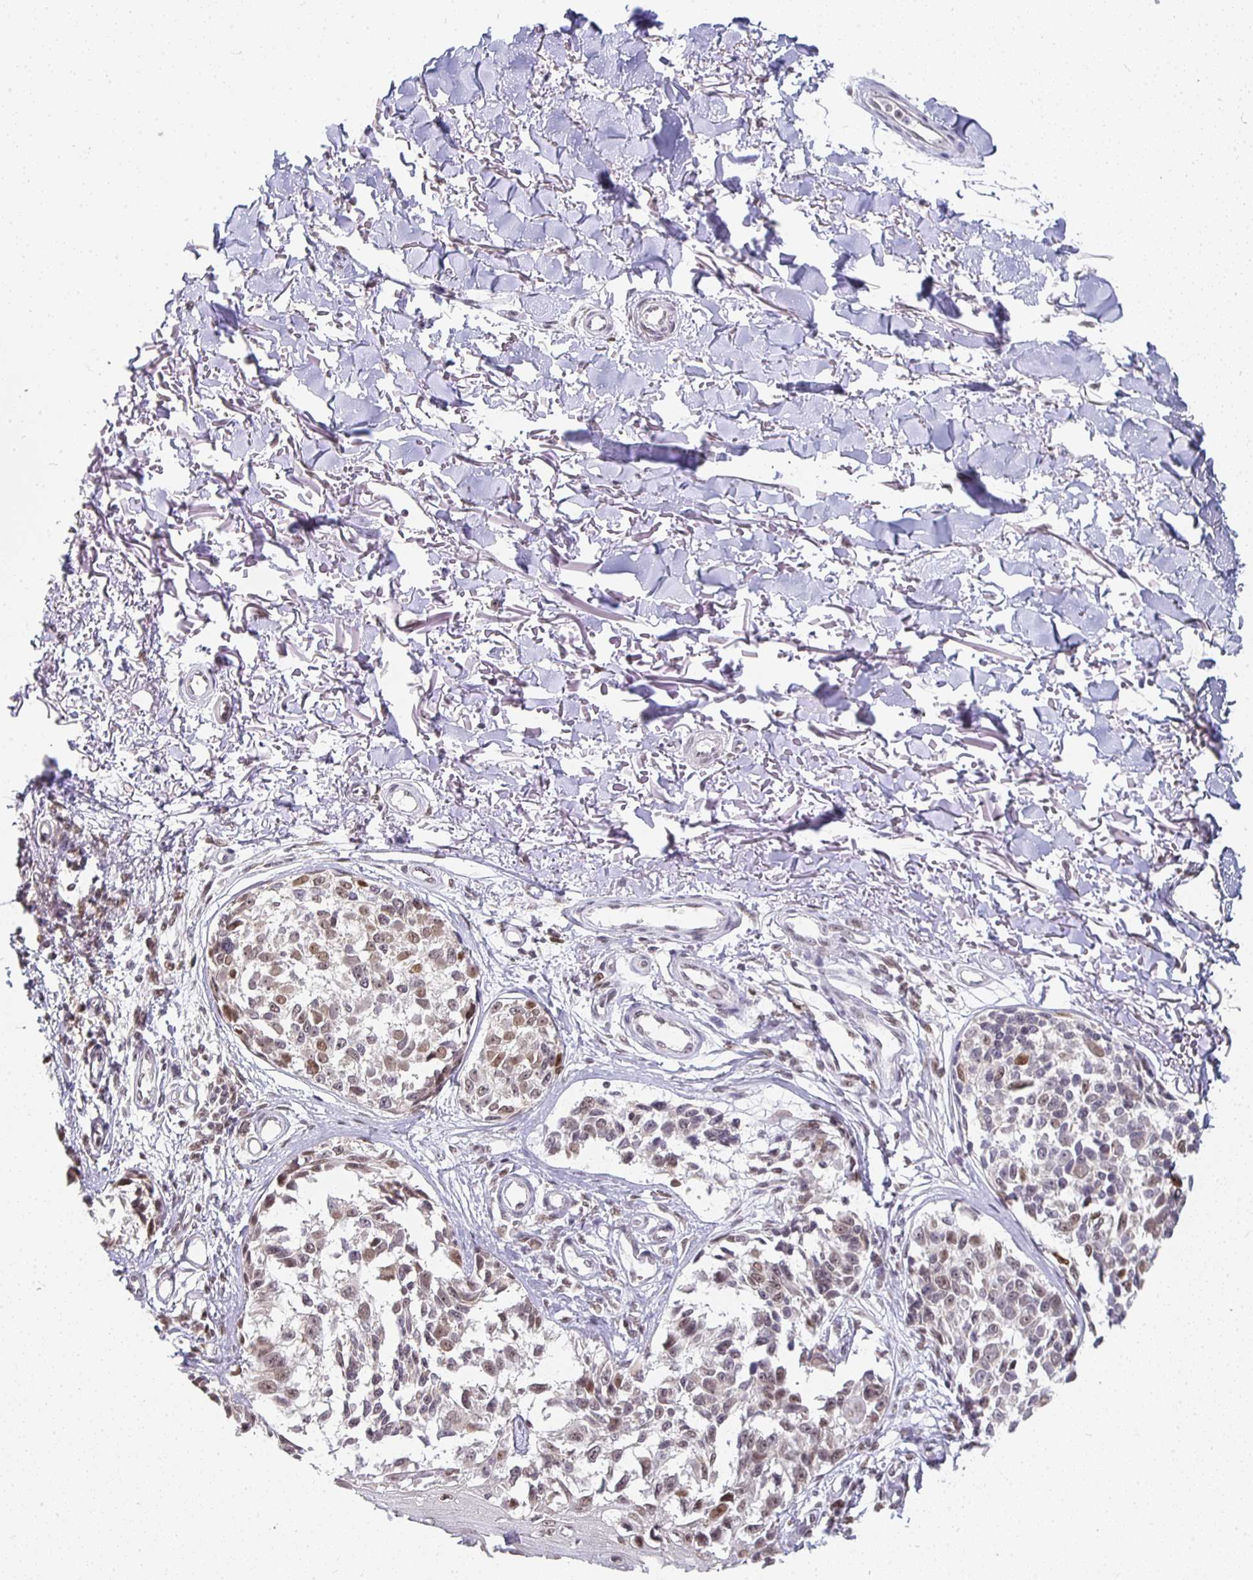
{"staining": {"intensity": "weak", "quantity": ">75%", "location": "nuclear"}, "tissue": "melanoma", "cell_type": "Tumor cells", "image_type": "cancer", "snomed": [{"axis": "morphology", "description": "Malignant melanoma, NOS"}, {"axis": "topography", "description": "Skin"}], "caption": "Malignant melanoma stained with DAB (3,3'-diaminobenzidine) immunohistochemistry (IHC) shows low levels of weak nuclear positivity in approximately >75% of tumor cells.", "gene": "SMARCA2", "patient": {"sex": "male", "age": 73}}